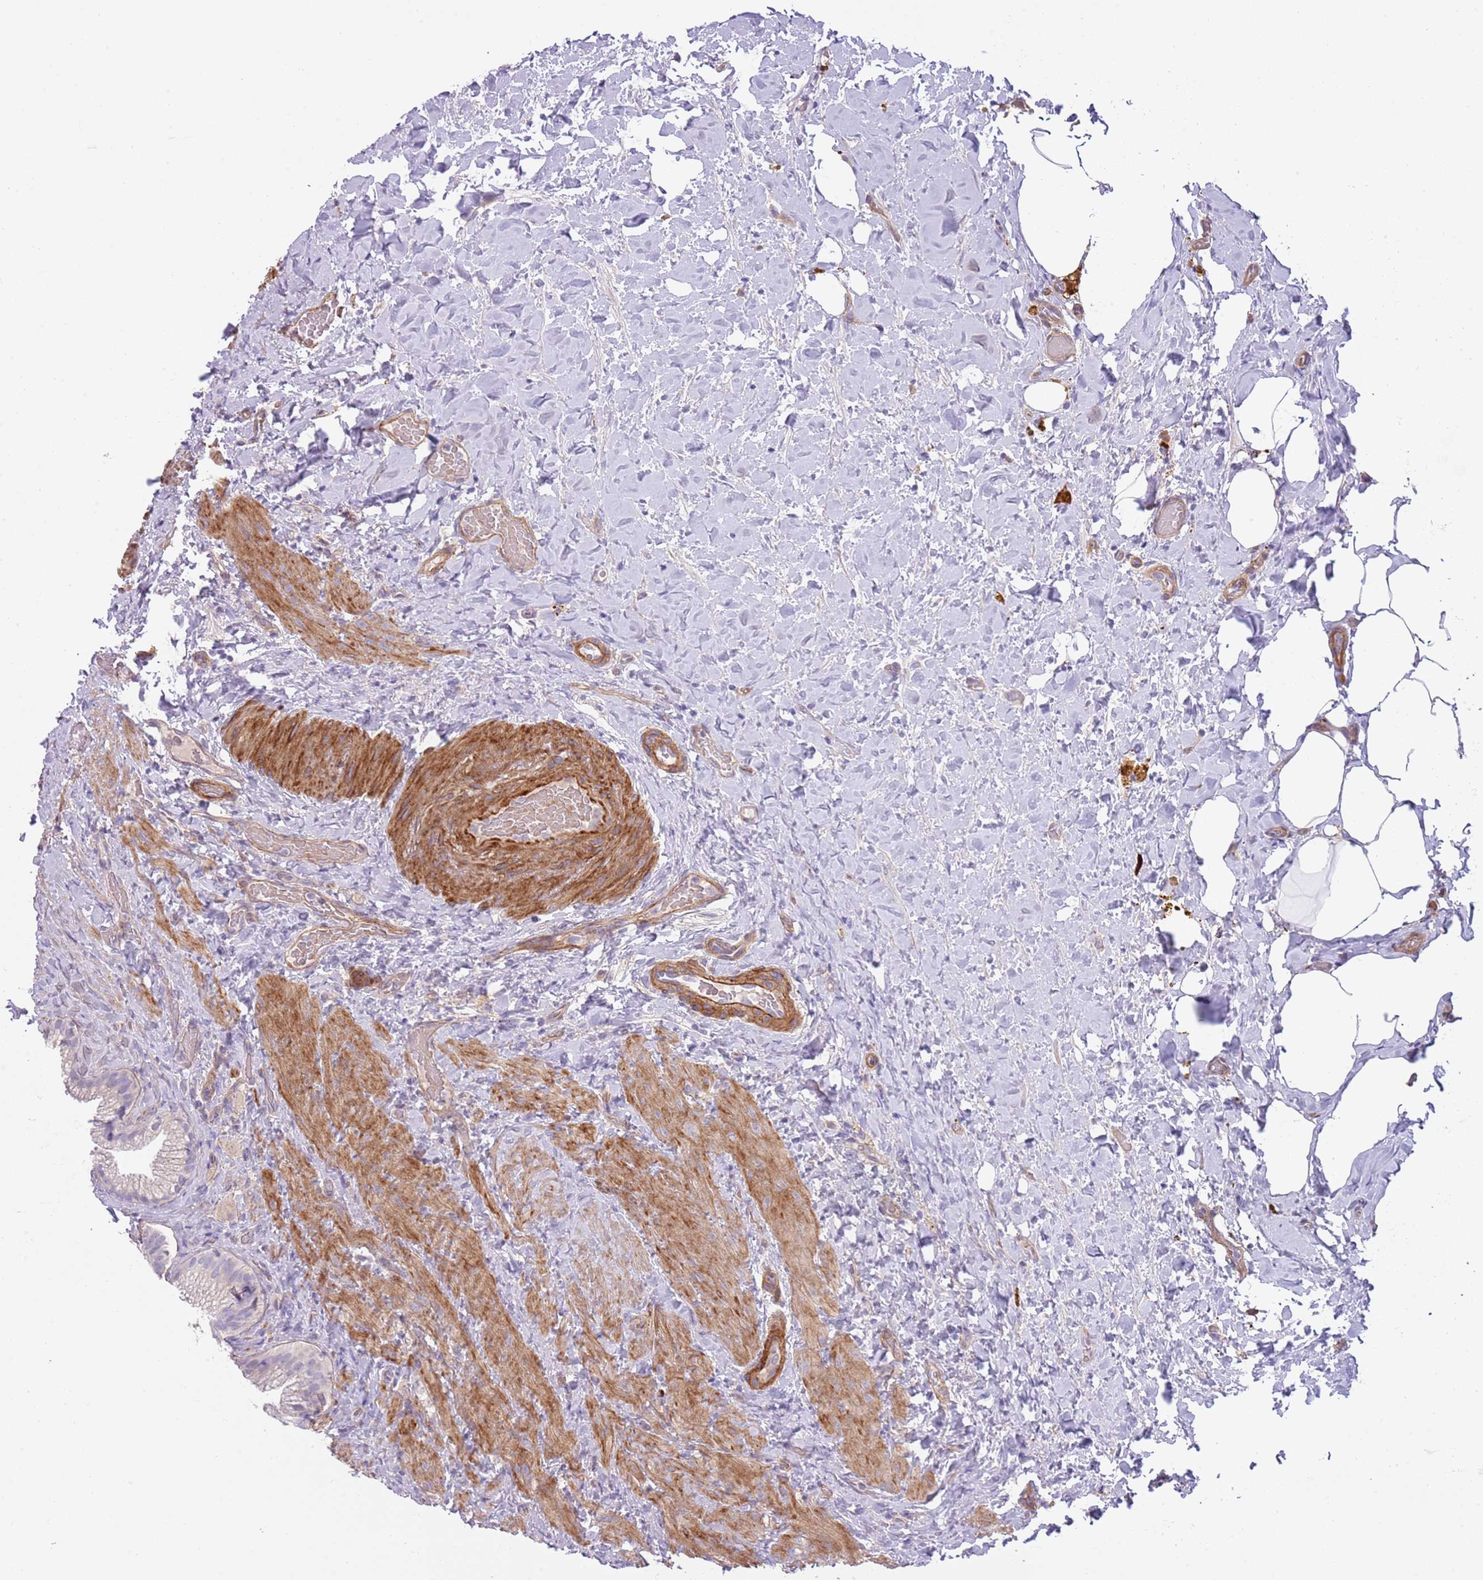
{"staining": {"intensity": "weak", "quantity": ">75%", "location": "cytoplasmic/membranous"}, "tissue": "gallbladder", "cell_type": "Glandular cells", "image_type": "normal", "snomed": [{"axis": "morphology", "description": "Normal tissue, NOS"}, {"axis": "morphology", "description": "Inflammation, NOS"}, {"axis": "topography", "description": "Gallbladder"}], "caption": "Immunohistochemistry of benign gallbladder displays low levels of weak cytoplasmic/membranous expression in approximately >75% of glandular cells.", "gene": "TINAGL1", "patient": {"sex": "male", "age": 51}}